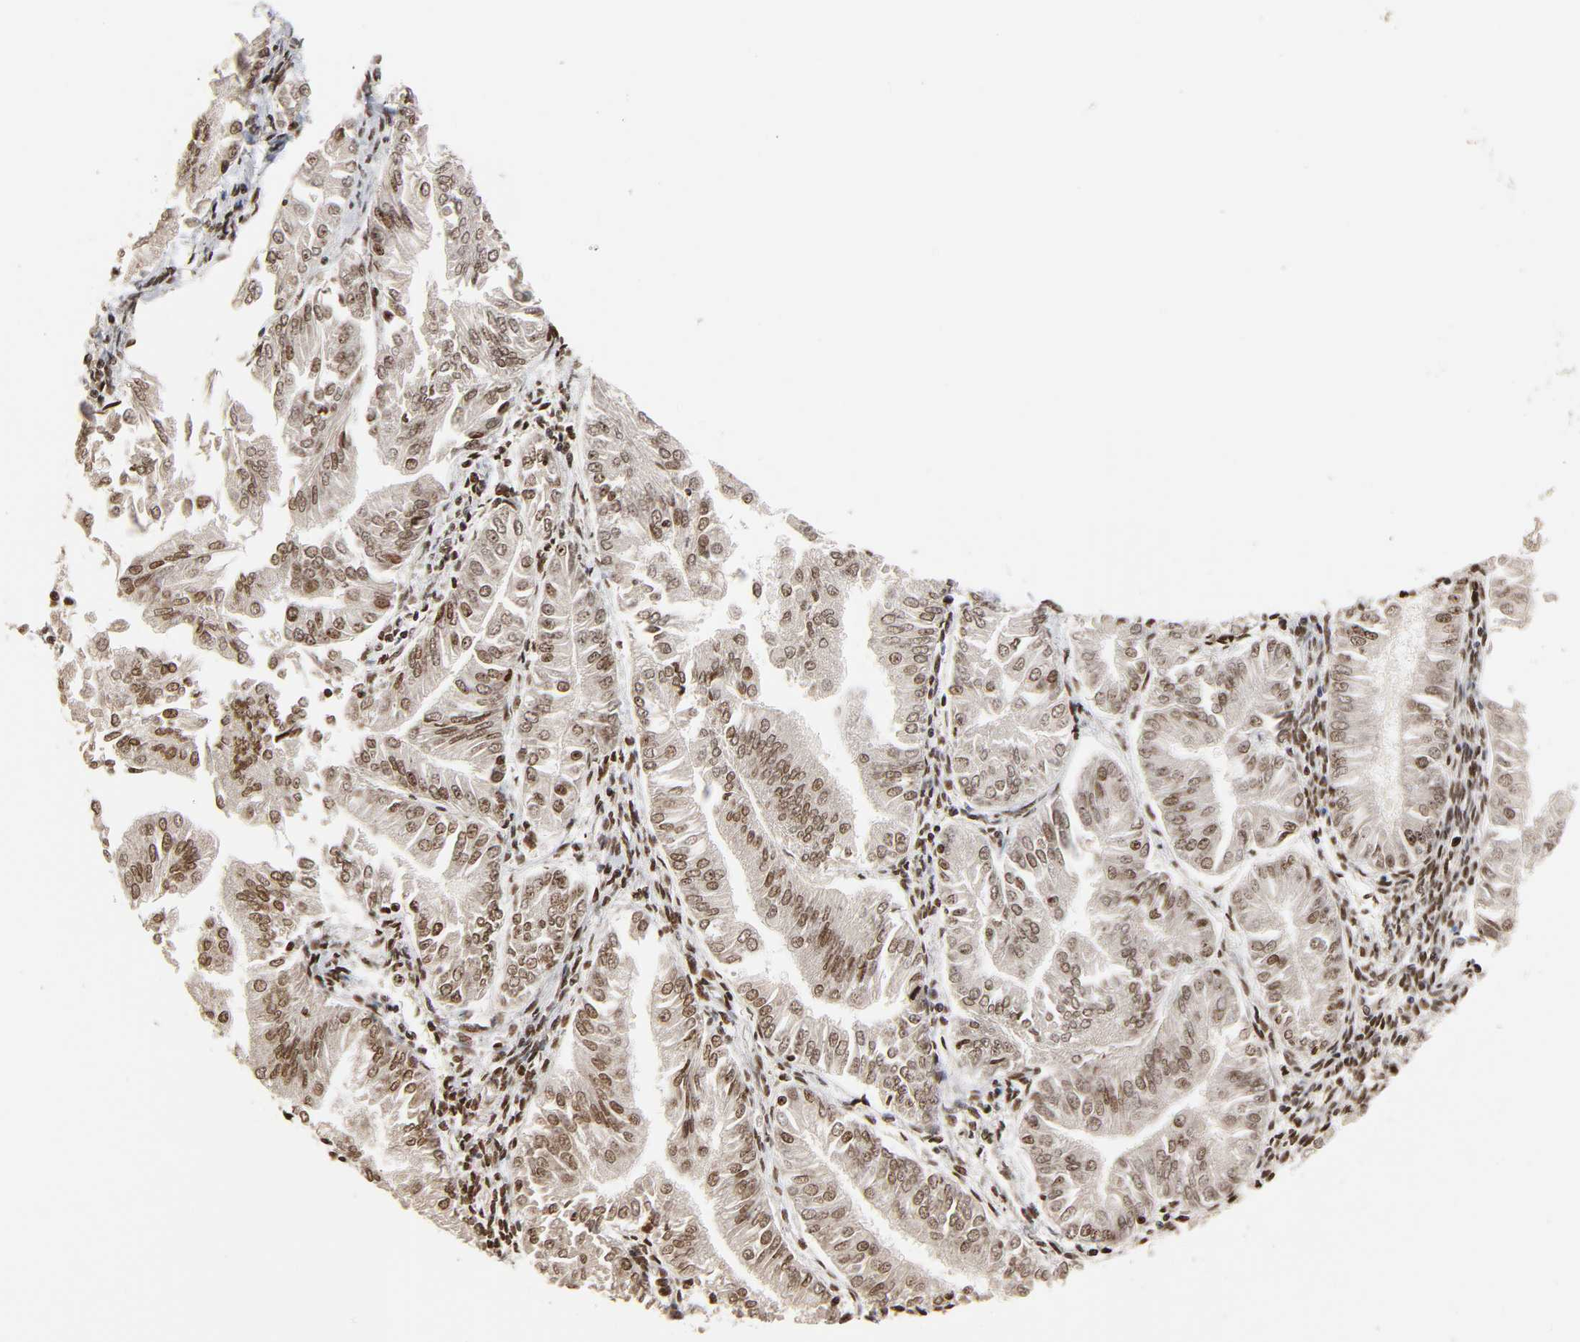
{"staining": {"intensity": "weak", "quantity": "25%-75%", "location": "nuclear"}, "tissue": "endometrial cancer", "cell_type": "Tumor cells", "image_type": "cancer", "snomed": [{"axis": "morphology", "description": "Adenocarcinoma, NOS"}, {"axis": "topography", "description": "Endometrium"}], "caption": "The micrograph displays a brown stain indicating the presence of a protein in the nuclear of tumor cells in endometrial cancer (adenocarcinoma).", "gene": "ZNF473", "patient": {"sex": "female", "age": 53}}